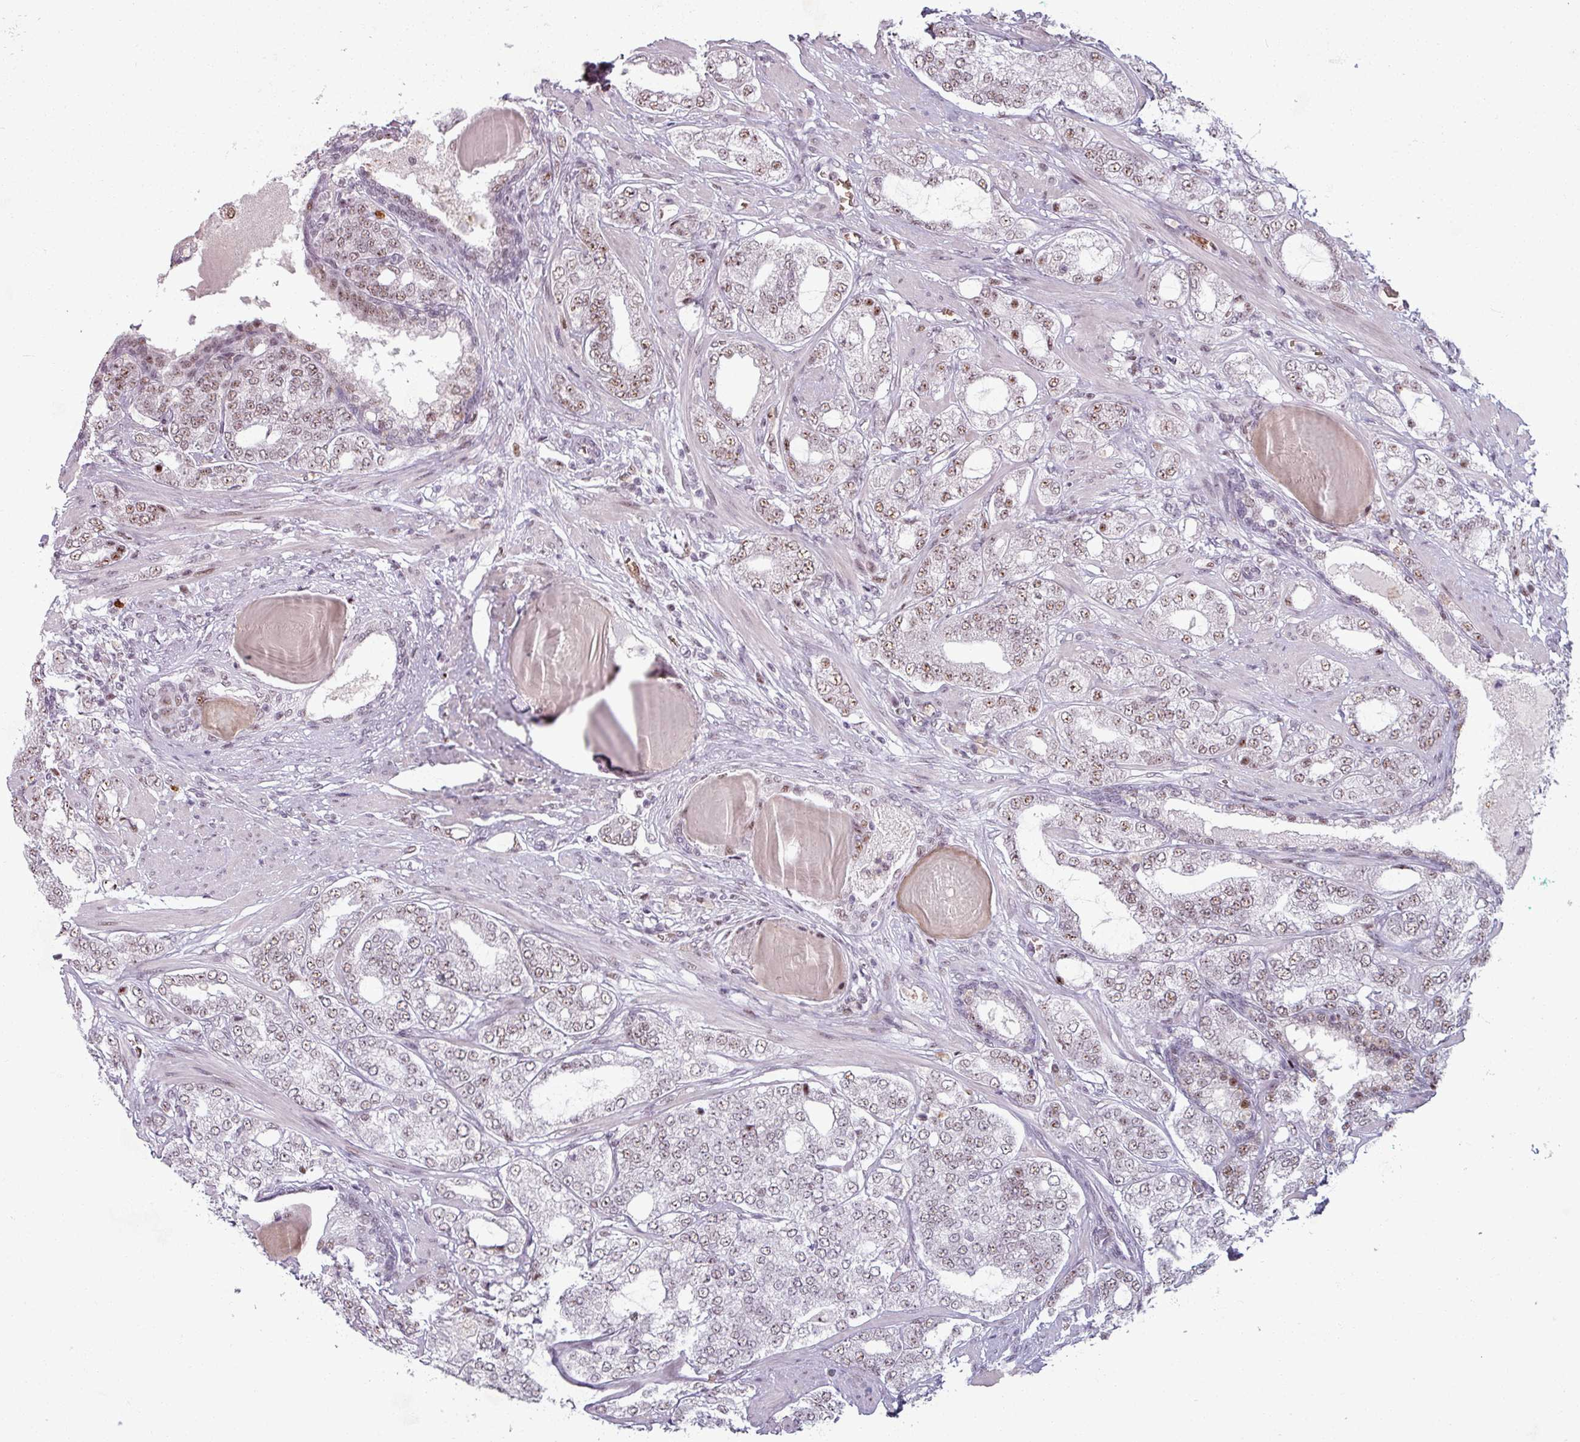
{"staining": {"intensity": "weak", "quantity": ">75%", "location": "nuclear"}, "tissue": "prostate cancer", "cell_type": "Tumor cells", "image_type": "cancer", "snomed": [{"axis": "morphology", "description": "Adenocarcinoma, High grade"}, {"axis": "topography", "description": "Prostate"}], "caption": "A low amount of weak nuclear expression is present in about >75% of tumor cells in prostate adenocarcinoma (high-grade) tissue.", "gene": "NCOR1", "patient": {"sex": "male", "age": 64}}